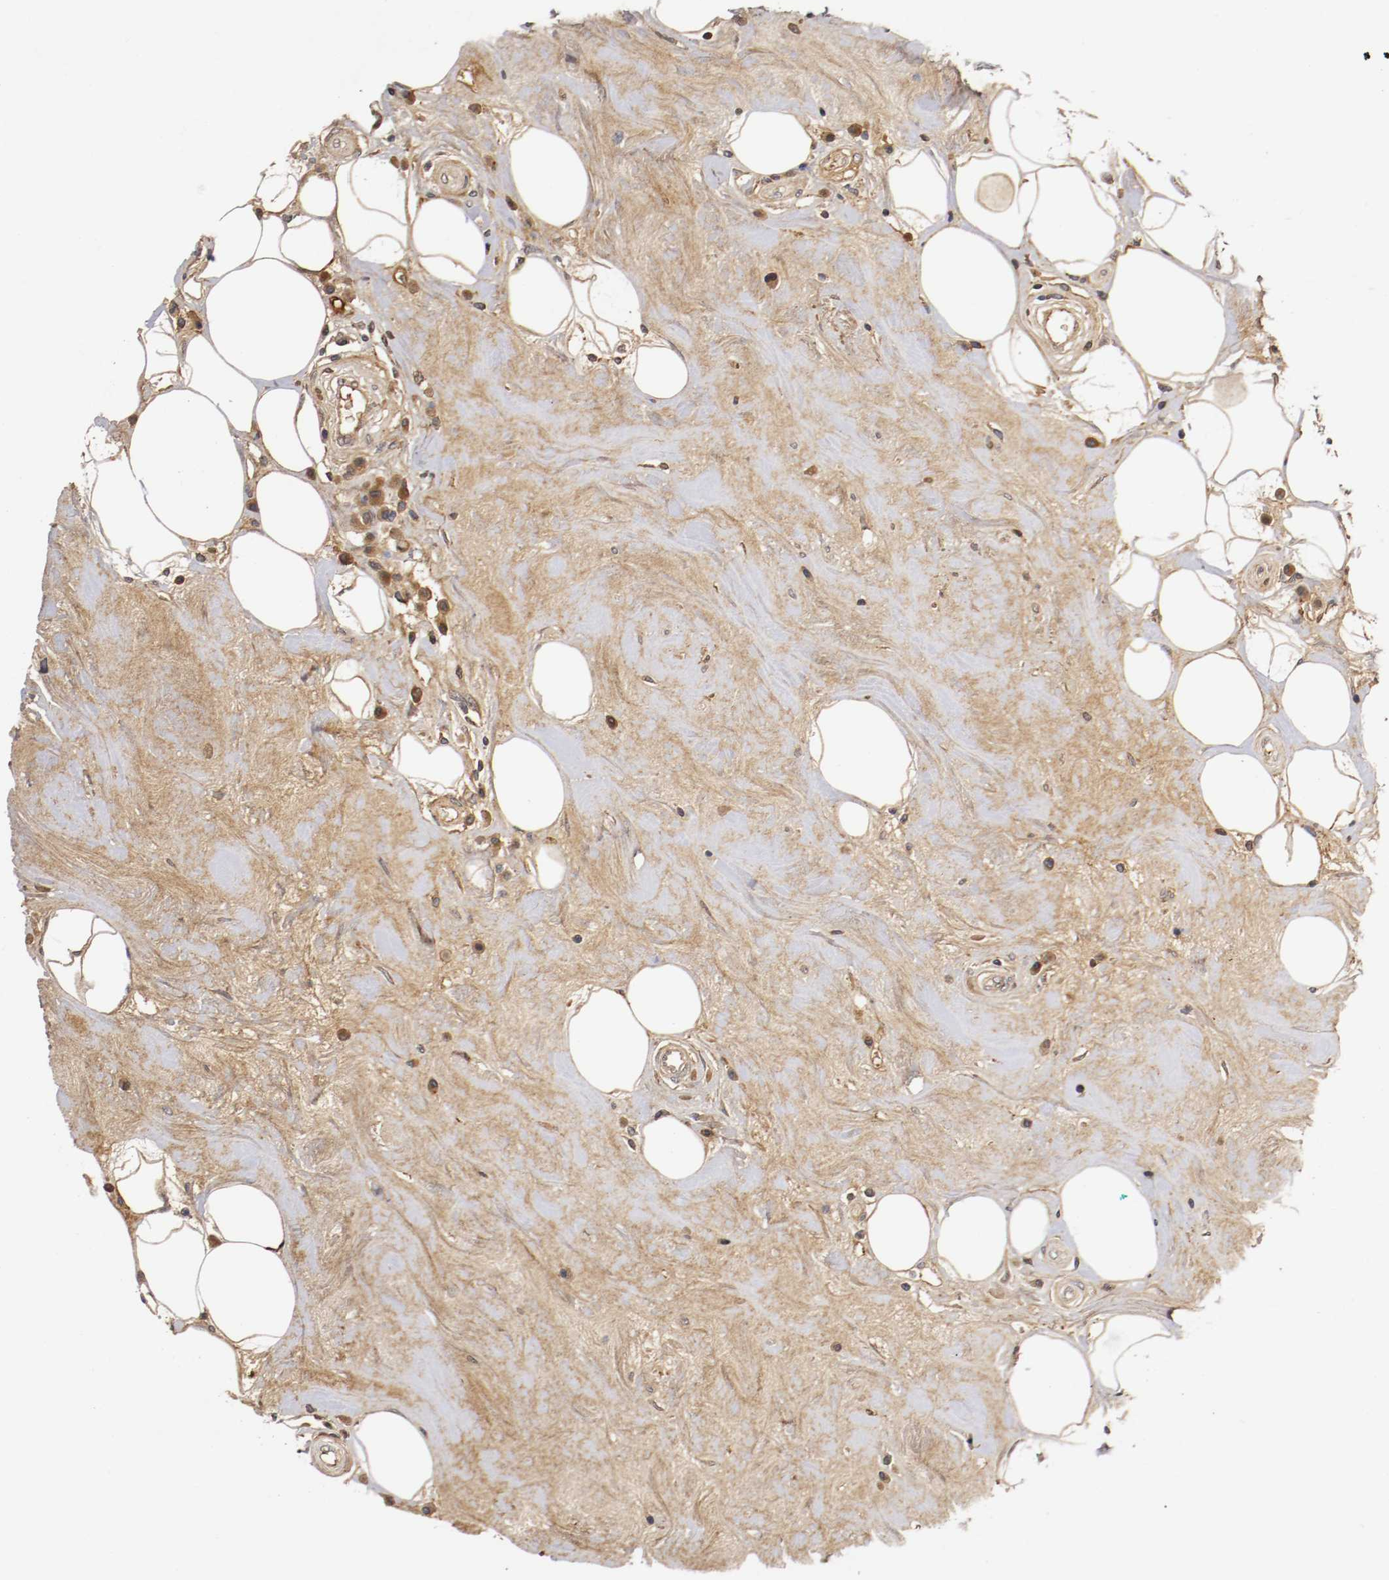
{"staining": {"intensity": "moderate", "quantity": ">75%", "location": "cytoplasmic/membranous"}, "tissue": "breast cancer", "cell_type": "Tumor cells", "image_type": "cancer", "snomed": [{"axis": "morphology", "description": "Duct carcinoma"}, {"axis": "topography", "description": "Breast"}], "caption": "Breast cancer was stained to show a protein in brown. There is medium levels of moderate cytoplasmic/membranous expression in about >75% of tumor cells.", "gene": "TNFRSF1B", "patient": {"sex": "female", "age": 27}}